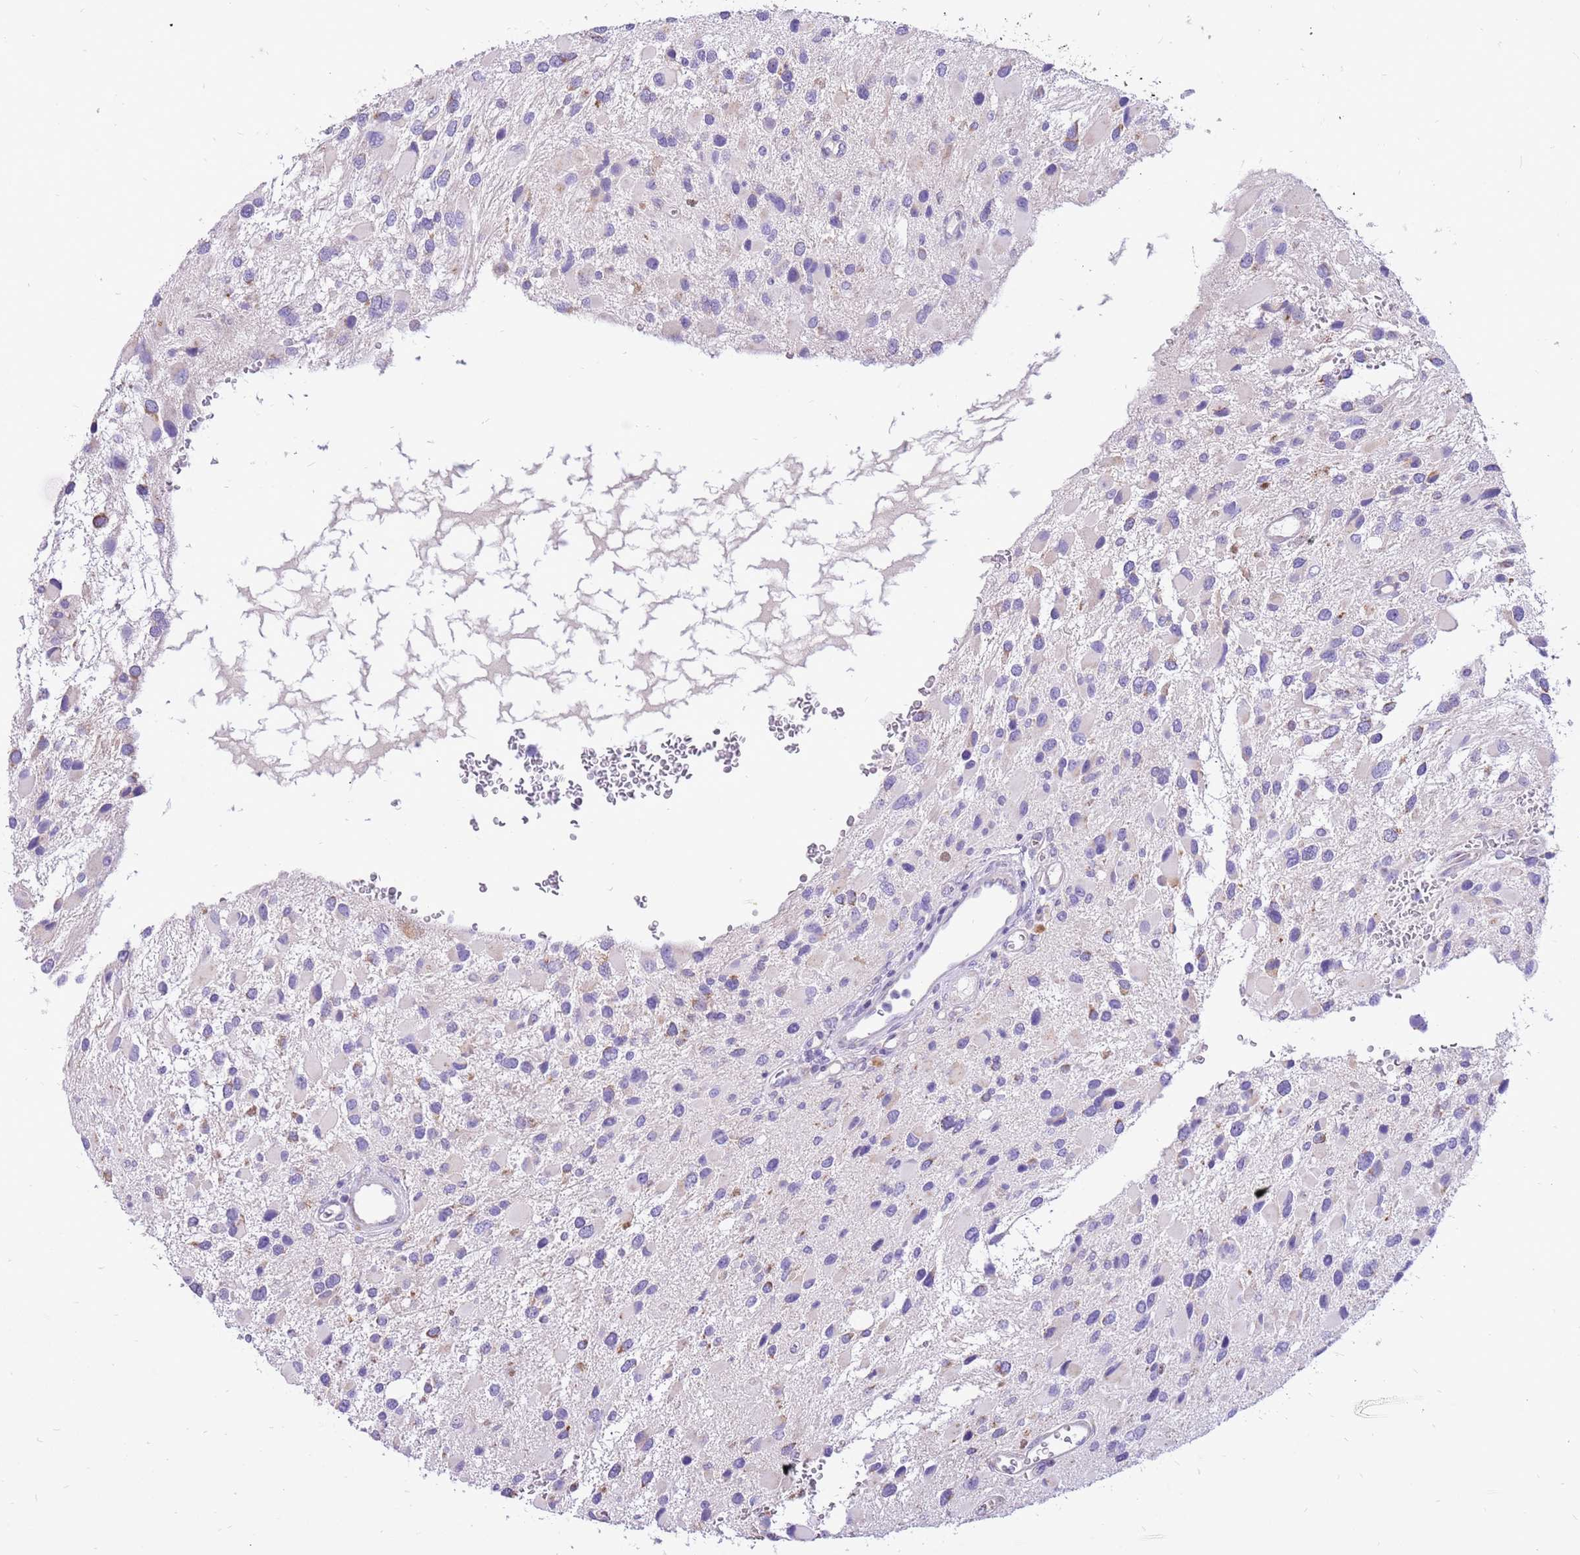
{"staining": {"intensity": "negative", "quantity": "none", "location": "none"}, "tissue": "glioma", "cell_type": "Tumor cells", "image_type": "cancer", "snomed": [{"axis": "morphology", "description": "Glioma, malignant, High grade"}, {"axis": "topography", "description": "Brain"}], "caption": "A photomicrograph of glioma stained for a protein reveals no brown staining in tumor cells. Nuclei are stained in blue.", "gene": "COX17", "patient": {"sex": "male", "age": 53}}